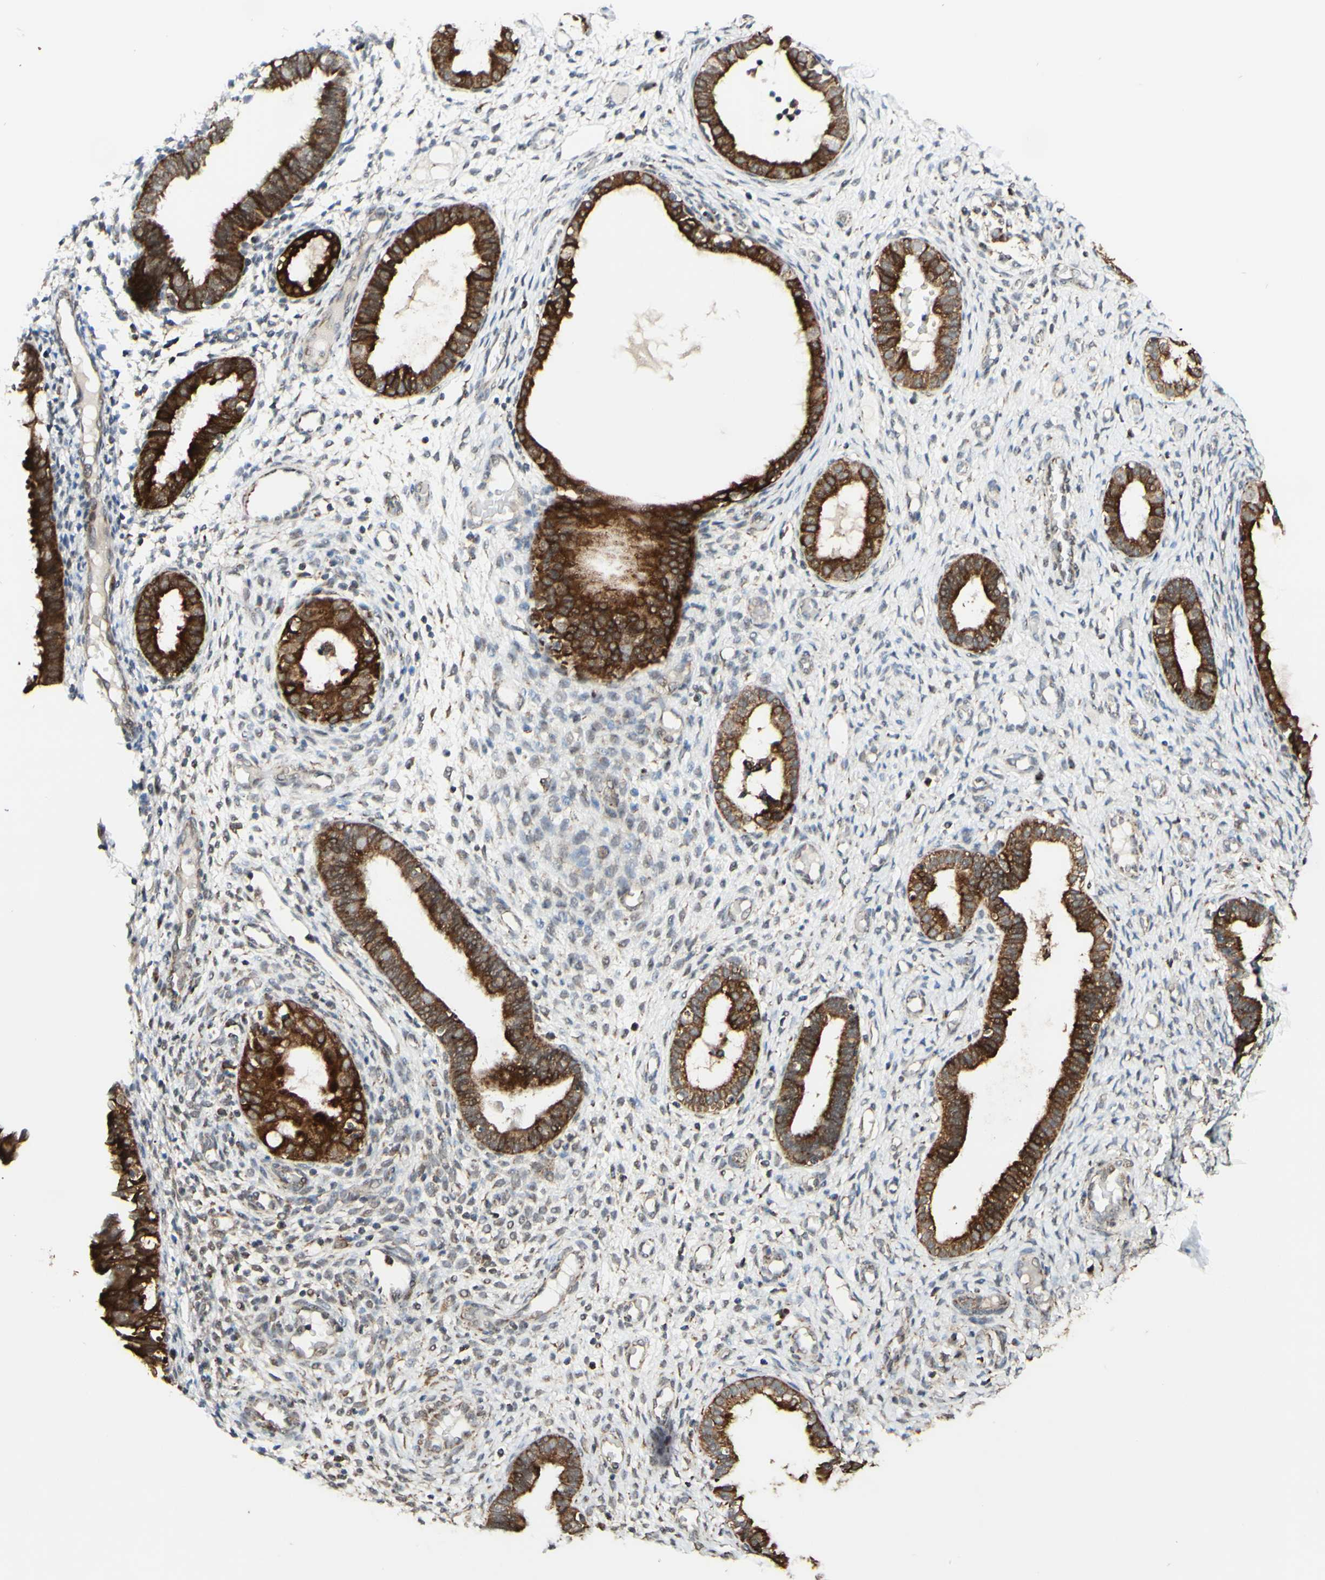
{"staining": {"intensity": "moderate", "quantity": "<25%", "location": "cytoplasmic/membranous"}, "tissue": "endometrium", "cell_type": "Cells in endometrial stroma", "image_type": "normal", "snomed": [{"axis": "morphology", "description": "Normal tissue, NOS"}, {"axis": "topography", "description": "Endometrium"}], "caption": "IHC micrograph of normal endometrium stained for a protein (brown), which exhibits low levels of moderate cytoplasmic/membranous staining in about <25% of cells in endometrial stroma.", "gene": "DHRS3", "patient": {"sex": "female", "age": 61}}